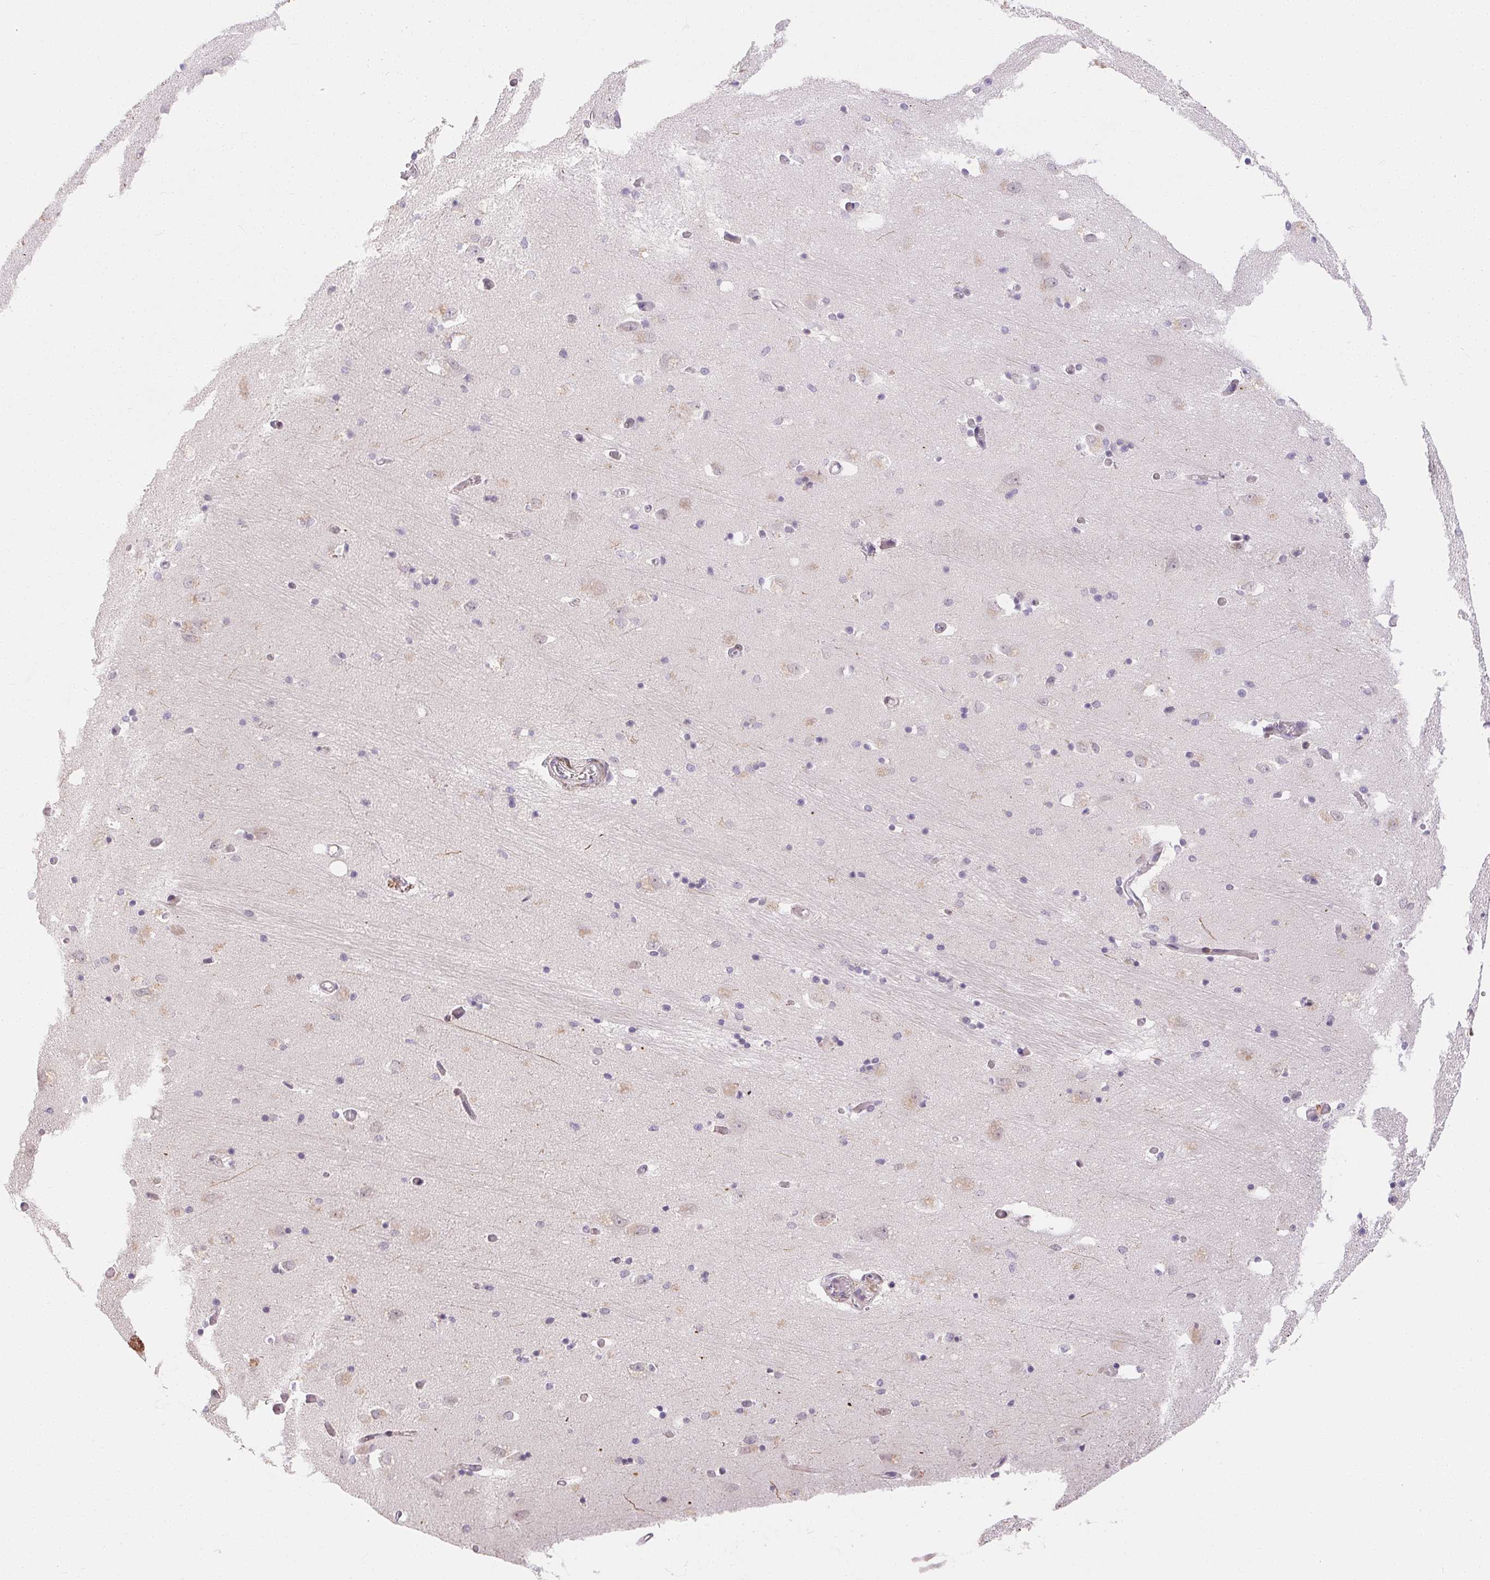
{"staining": {"intensity": "negative", "quantity": "none", "location": "none"}, "tissue": "caudate", "cell_type": "Glial cells", "image_type": "normal", "snomed": [{"axis": "morphology", "description": "Normal tissue, NOS"}, {"axis": "topography", "description": "Lateral ventricle wall"}, {"axis": "topography", "description": "Hippocampus"}], "caption": "Immunohistochemistry (IHC) of normal caudate exhibits no positivity in glial cells.", "gene": "RPGRIP1", "patient": {"sex": "female", "age": 63}}